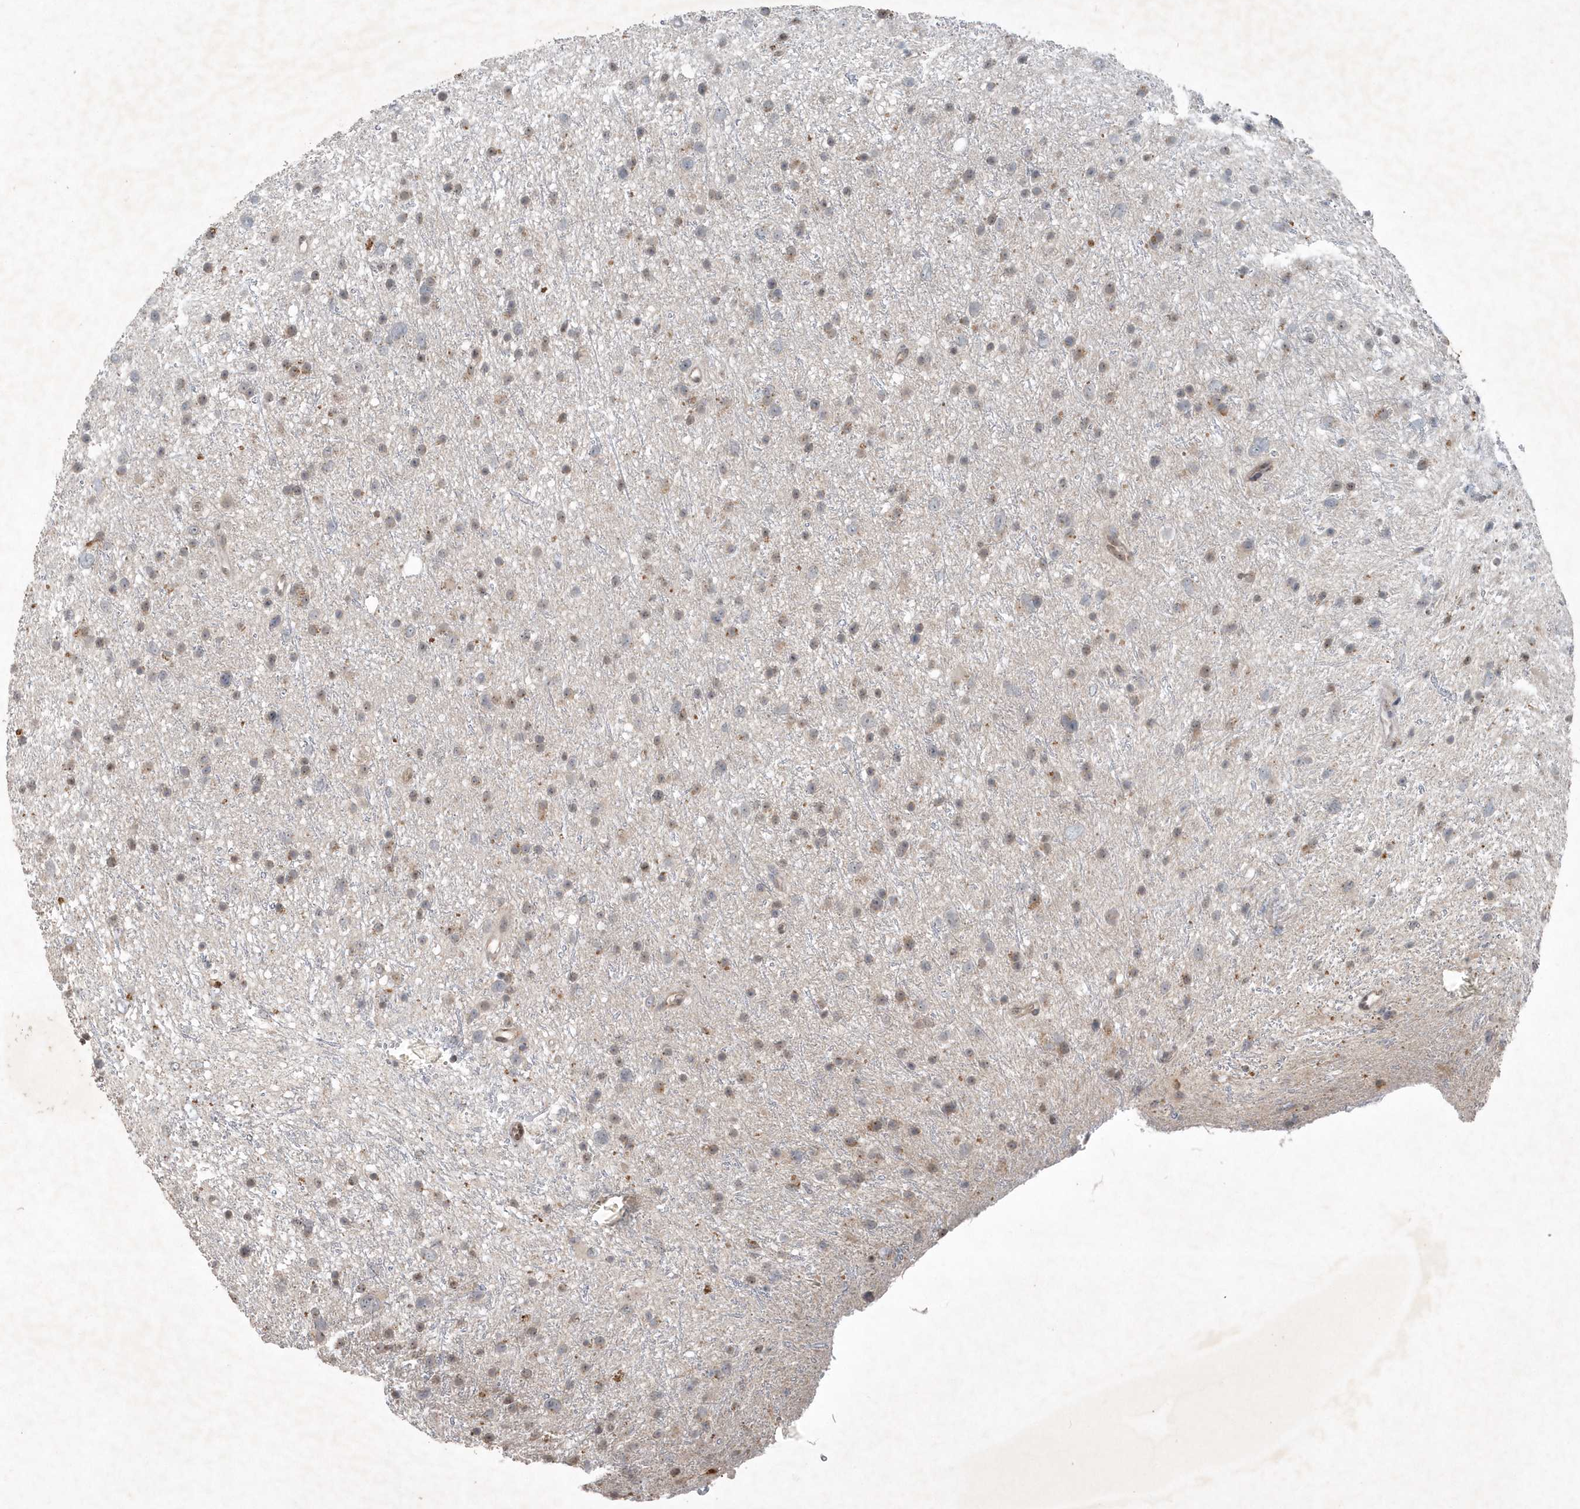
{"staining": {"intensity": "weak", "quantity": "25%-75%", "location": "nuclear"}, "tissue": "glioma", "cell_type": "Tumor cells", "image_type": "cancer", "snomed": [{"axis": "morphology", "description": "Glioma, malignant, Low grade"}, {"axis": "topography", "description": "Cerebral cortex"}], "caption": "This photomicrograph displays IHC staining of low-grade glioma (malignant), with low weak nuclear positivity in about 25%-75% of tumor cells.", "gene": "QTRT2", "patient": {"sex": "female", "age": 39}}